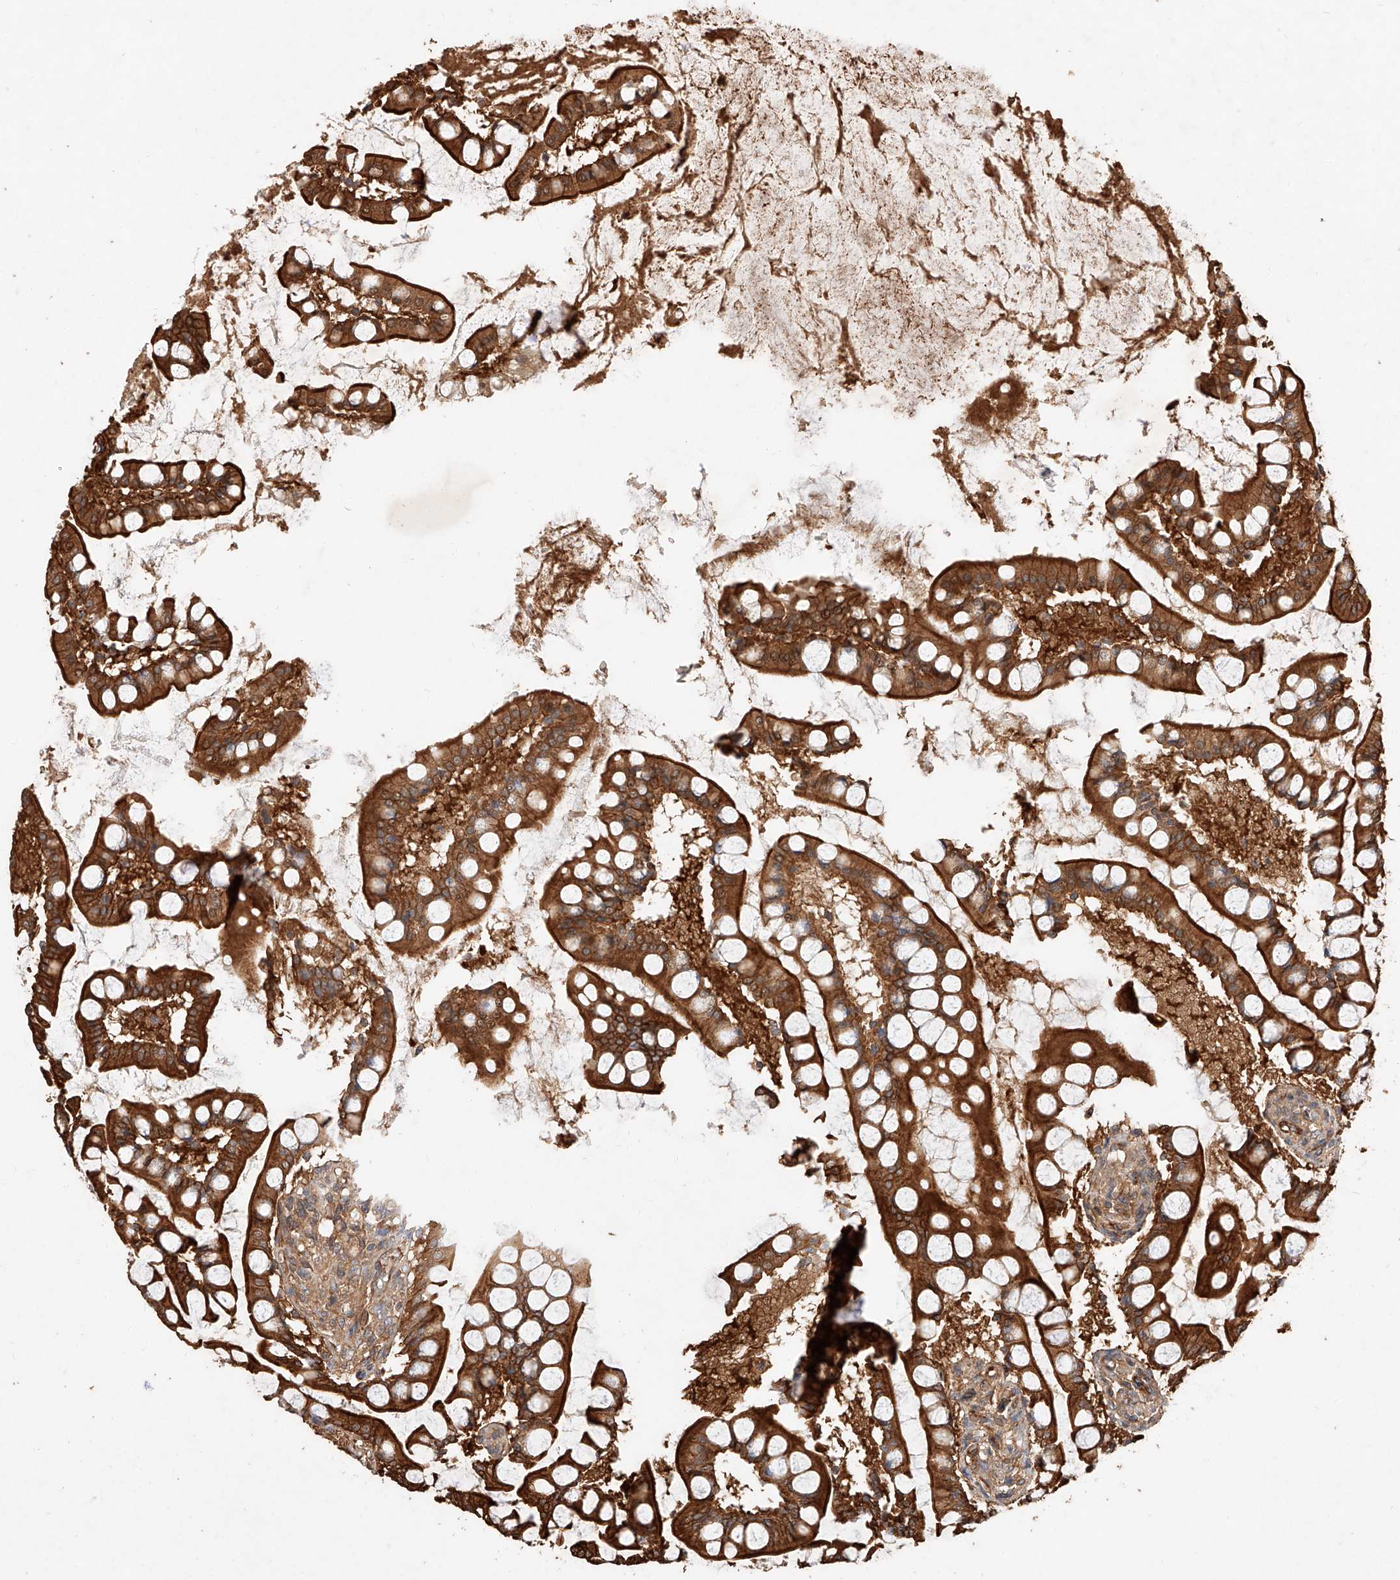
{"staining": {"intensity": "strong", "quantity": ">75%", "location": "cytoplasmic/membranous"}, "tissue": "small intestine", "cell_type": "Glandular cells", "image_type": "normal", "snomed": [{"axis": "morphology", "description": "Normal tissue, NOS"}, {"axis": "topography", "description": "Small intestine"}], "caption": "IHC (DAB) staining of unremarkable human small intestine shows strong cytoplasmic/membranous protein expression in about >75% of glandular cells. The protein is stained brown, and the nuclei are stained in blue (DAB (3,3'-diaminobenzidine) IHC with brightfield microscopy, high magnification).", "gene": "GHDC", "patient": {"sex": "male", "age": 52}}